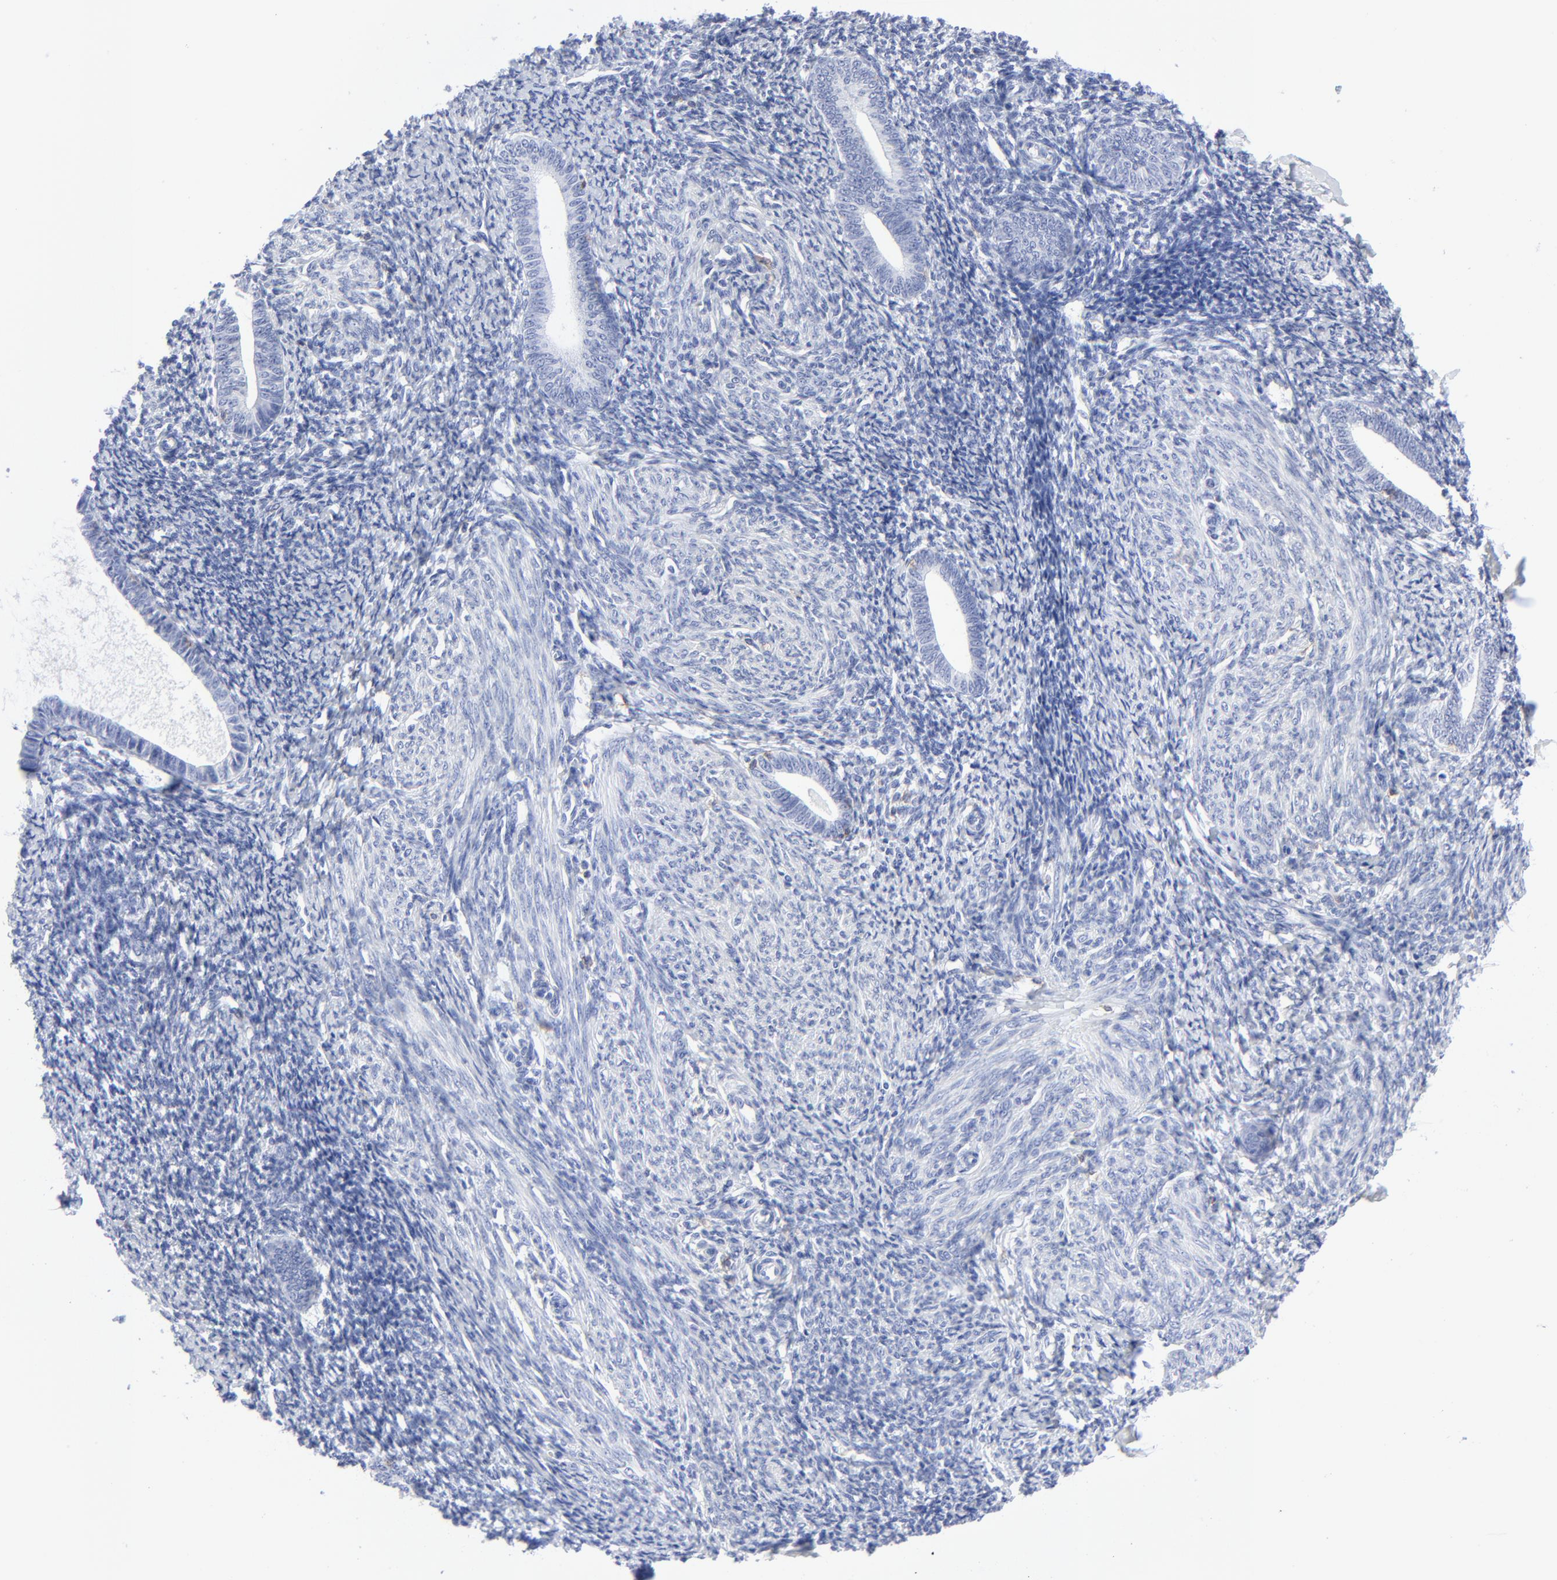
{"staining": {"intensity": "negative", "quantity": "none", "location": "none"}, "tissue": "endometrium", "cell_type": "Cells in endometrial stroma", "image_type": "normal", "snomed": [{"axis": "morphology", "description": "Normal tissue, NOS"}, {"axis": "topography", "description": "Endometrium"}], "caption": "This is a micrograph of IHC staining of normal endometrium, which shows no positivity in cells in endometrial stroma.", "gene": "LCK", "patient": {"sex": "female", "age": 57}}